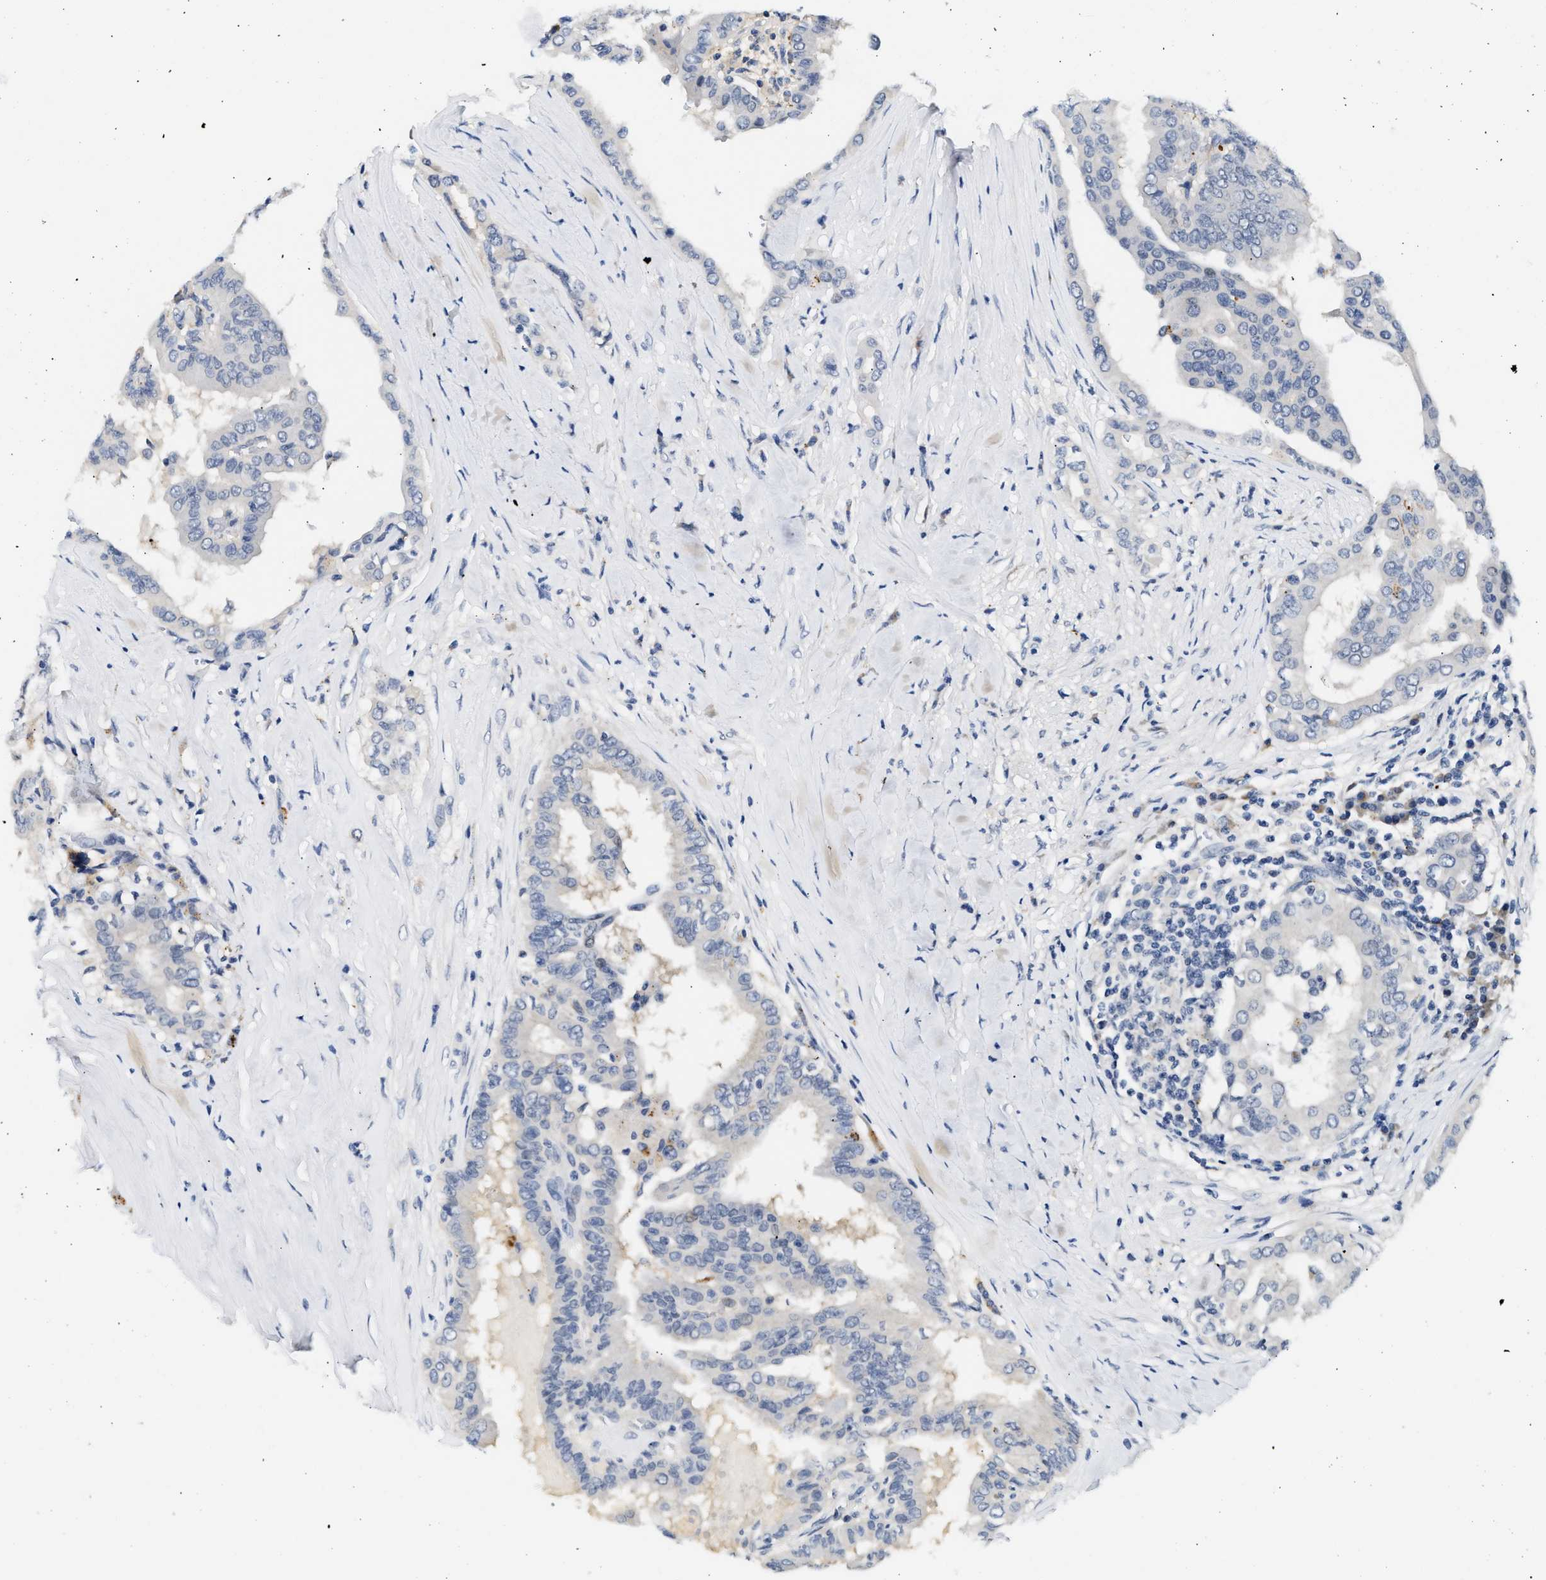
{"staining": {"intensity": "negative", "quantity": "none", "location": "none"}, "tissue": "thyroid cancer", "cell_type": "Tumor cells", "image_type": "cancer", "snomed": [{"axis": "morphology", "description": "Papillary adenocarcinoma, NOS"}, {"axis": "topography", "description": "Thyroid gland"}], "caption": "Thyroid cancer stained for a protein using IHC shows no expression tumor cells.", "gene": "MED22", "patient": {"sex": "male", "age": 33}}